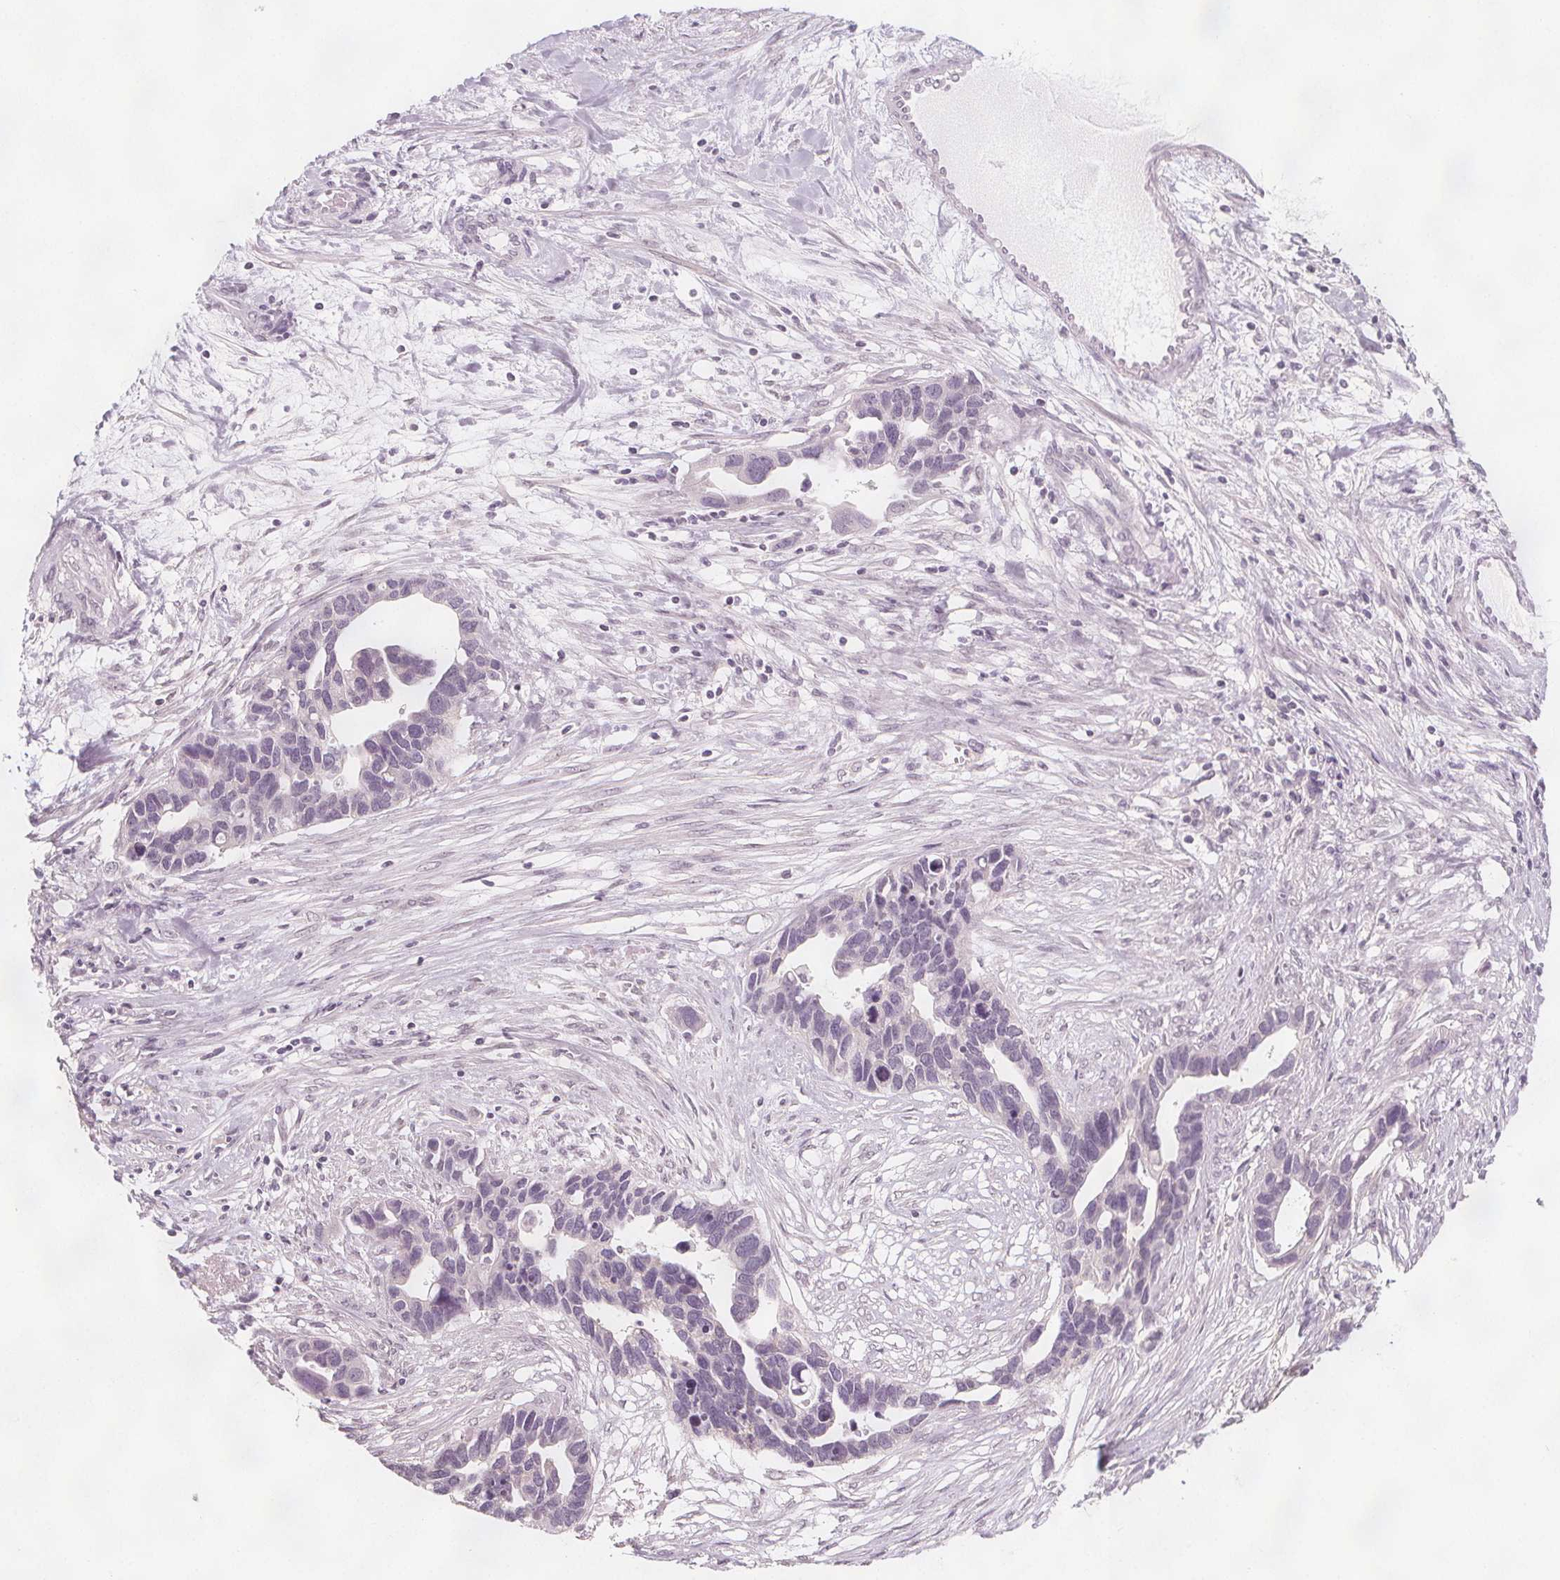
{"staining": {"intensity": "negative", "quantity": "none", "location": "none"}, "tissue": "ovarian cancer", "cell_type": "Tumor cells", "image_type": "cancer", "snomed": [{"axis": "morphology", "description": "Cystadenocarcinoma, serous, NOS"}, {"axis": "topography", "description": "Ovary"}], "caption": "The histopathology image displays no staining of tumor cells in serous cystadenocarcinoma (ovarian).", "gene": "C1orf167", "patient": {"sex": "female", "age": 54}}